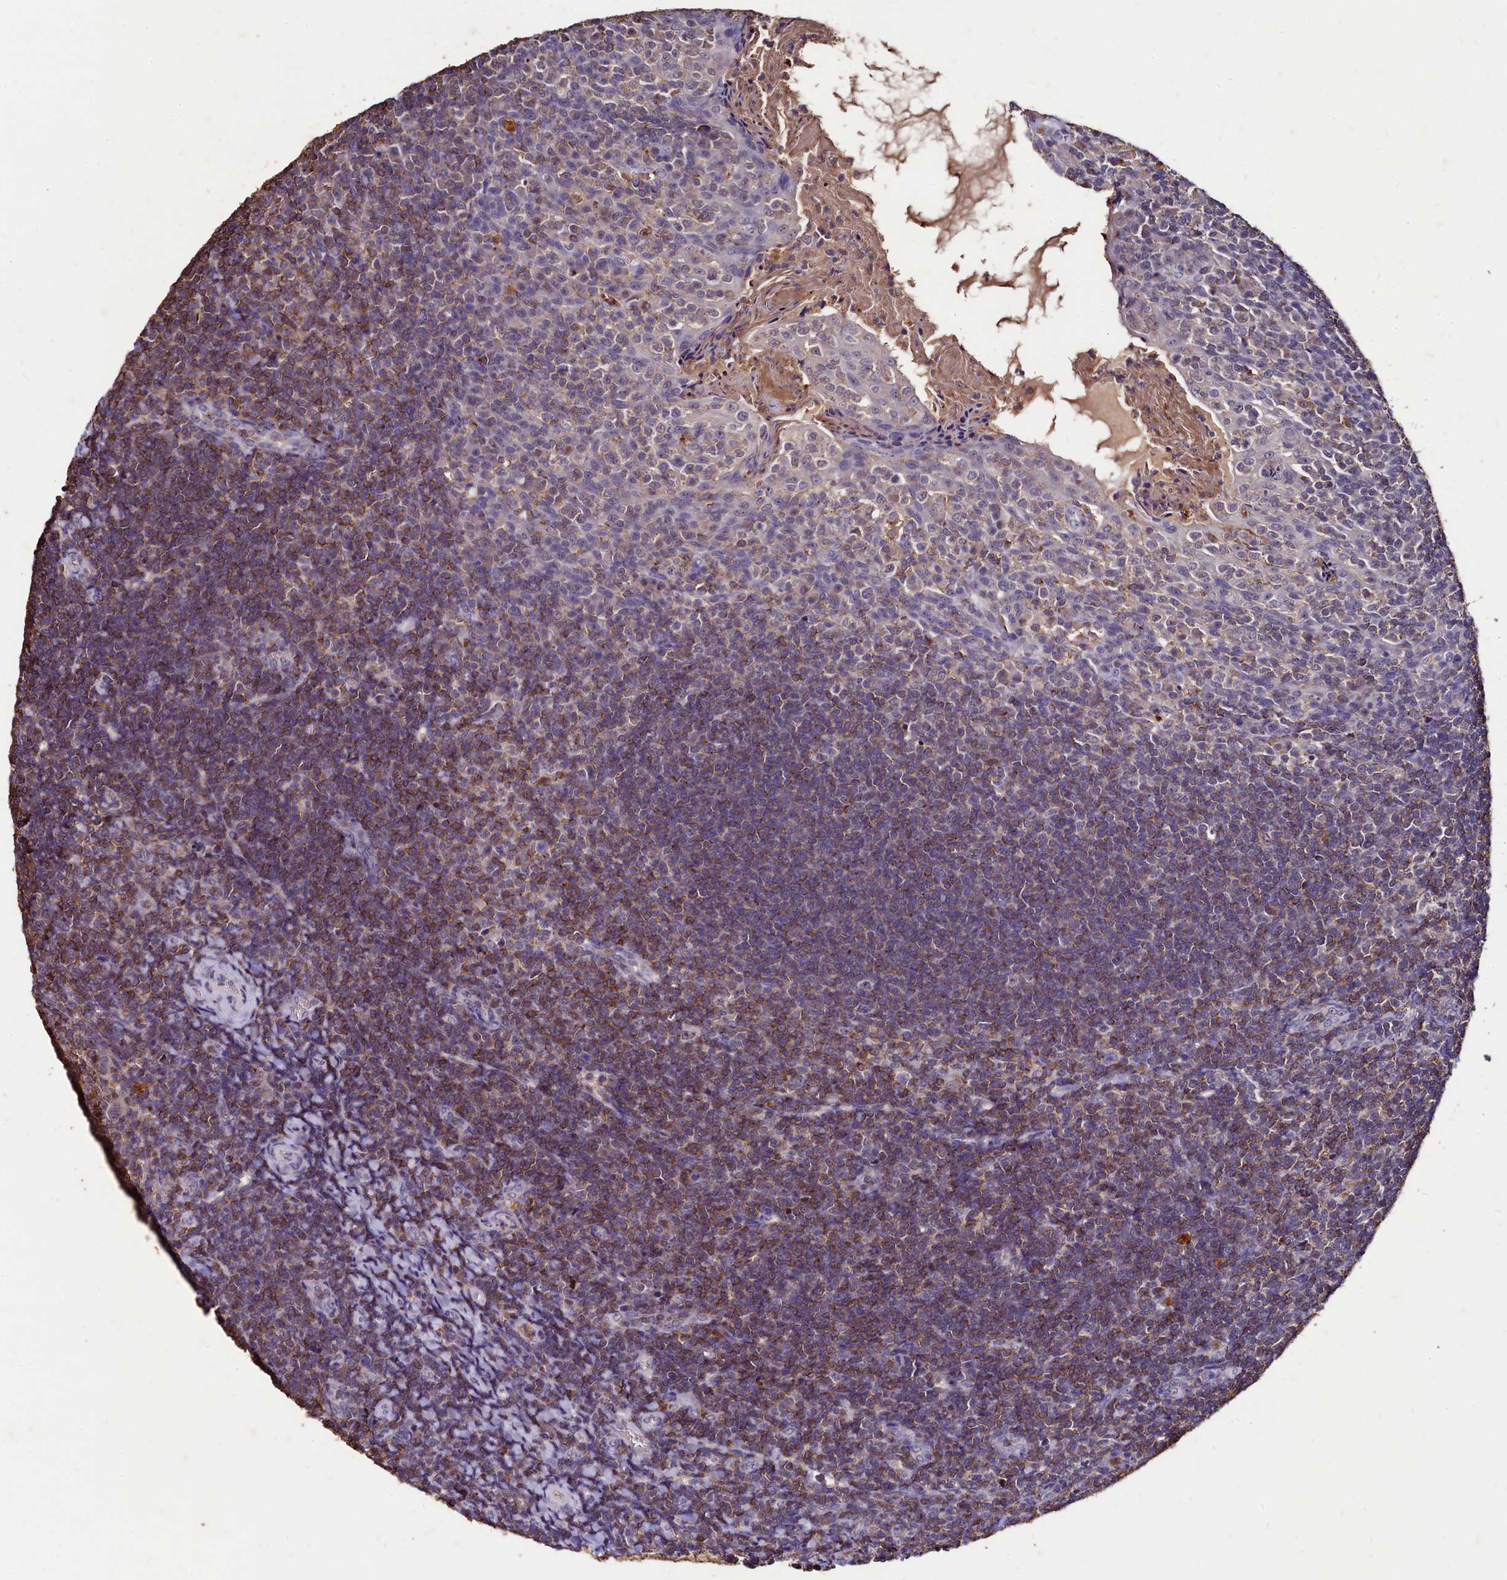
{"staining": {"intensity": "moderate", "quantity": "<25%", "location": "cytoplasmic/membranous"}, "tissue": "tonsil", "cell_type": "Germinal center cells", "image_type": "normal", "snomed": [{"axis": "morphology", "description": "Normal tissue, NOS"}, {"axis": "topography", "description": "Tonsil"}], "caption": "Human tonsil stained for a protein (brown) demonstrates moderate cytoplasmic/membranous positive staining in about <25% of germinal center cells.", "gene": "CSTPP1", "patient": {"sex": "female", "age": 10}}